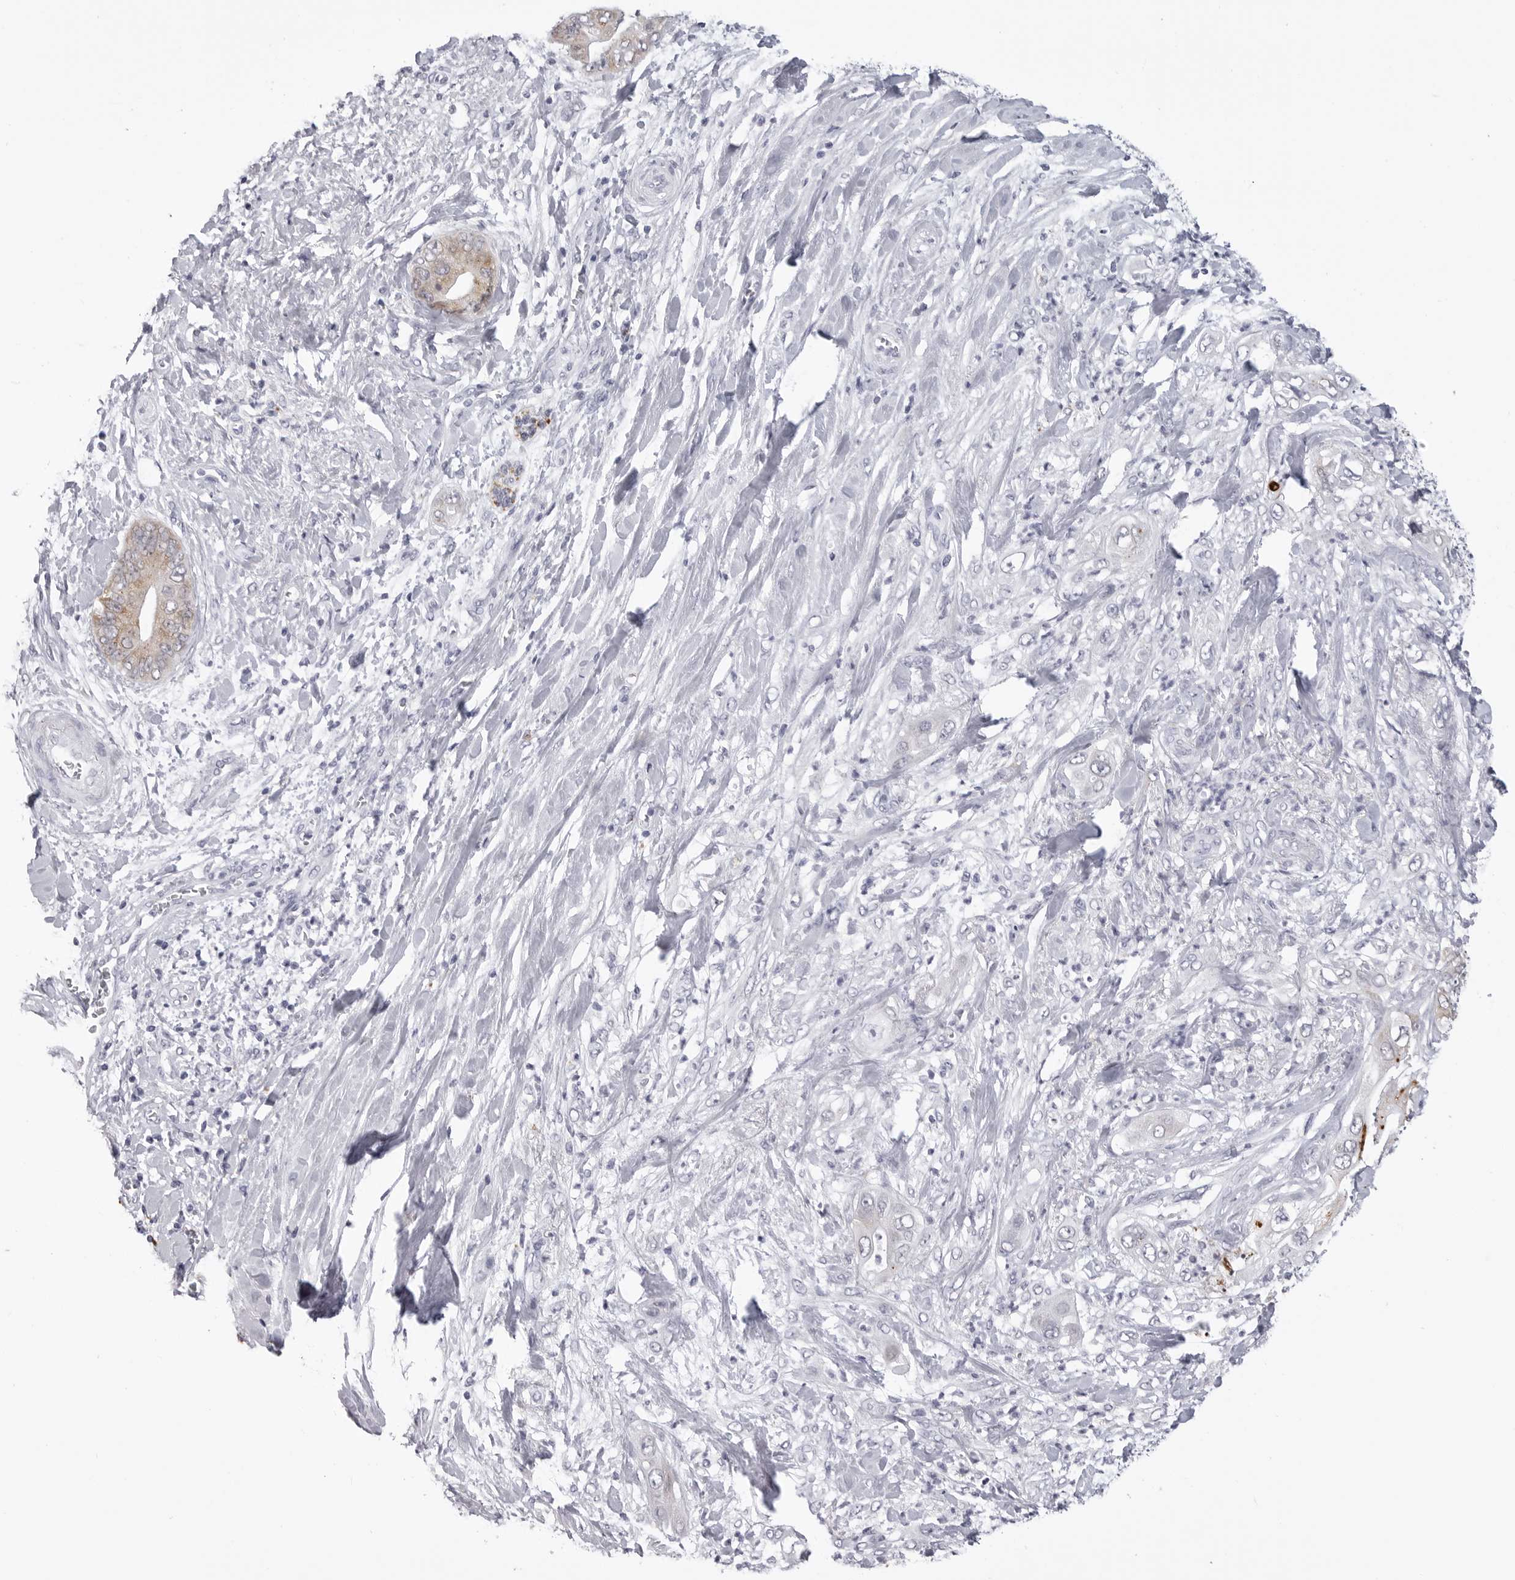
{"staining": {"intensity": "moderate", "quantity": "<25%", "location": "cytoplasmic/membranous"}, "tissue": "pancreatic cancer", "cell_type": "Tumor cells", "image_type": "cancer", "snomed": [{"axis": "morphology", "description": "Adenocarcinoma, NOS"}, {"axis": "topography", "description": "Pancreas"}], "caption": "Immunohistochemistry (IHC) histopathology image of adenocarcinoma (pancreatic) stained for a protein (brown), which demonstrates low levels of moderate cytoplasmic/membranous expression in approximately <25% of tumor cells.", "gene": "LGALS4", "patient": {"sex": "female", "age": 78}}